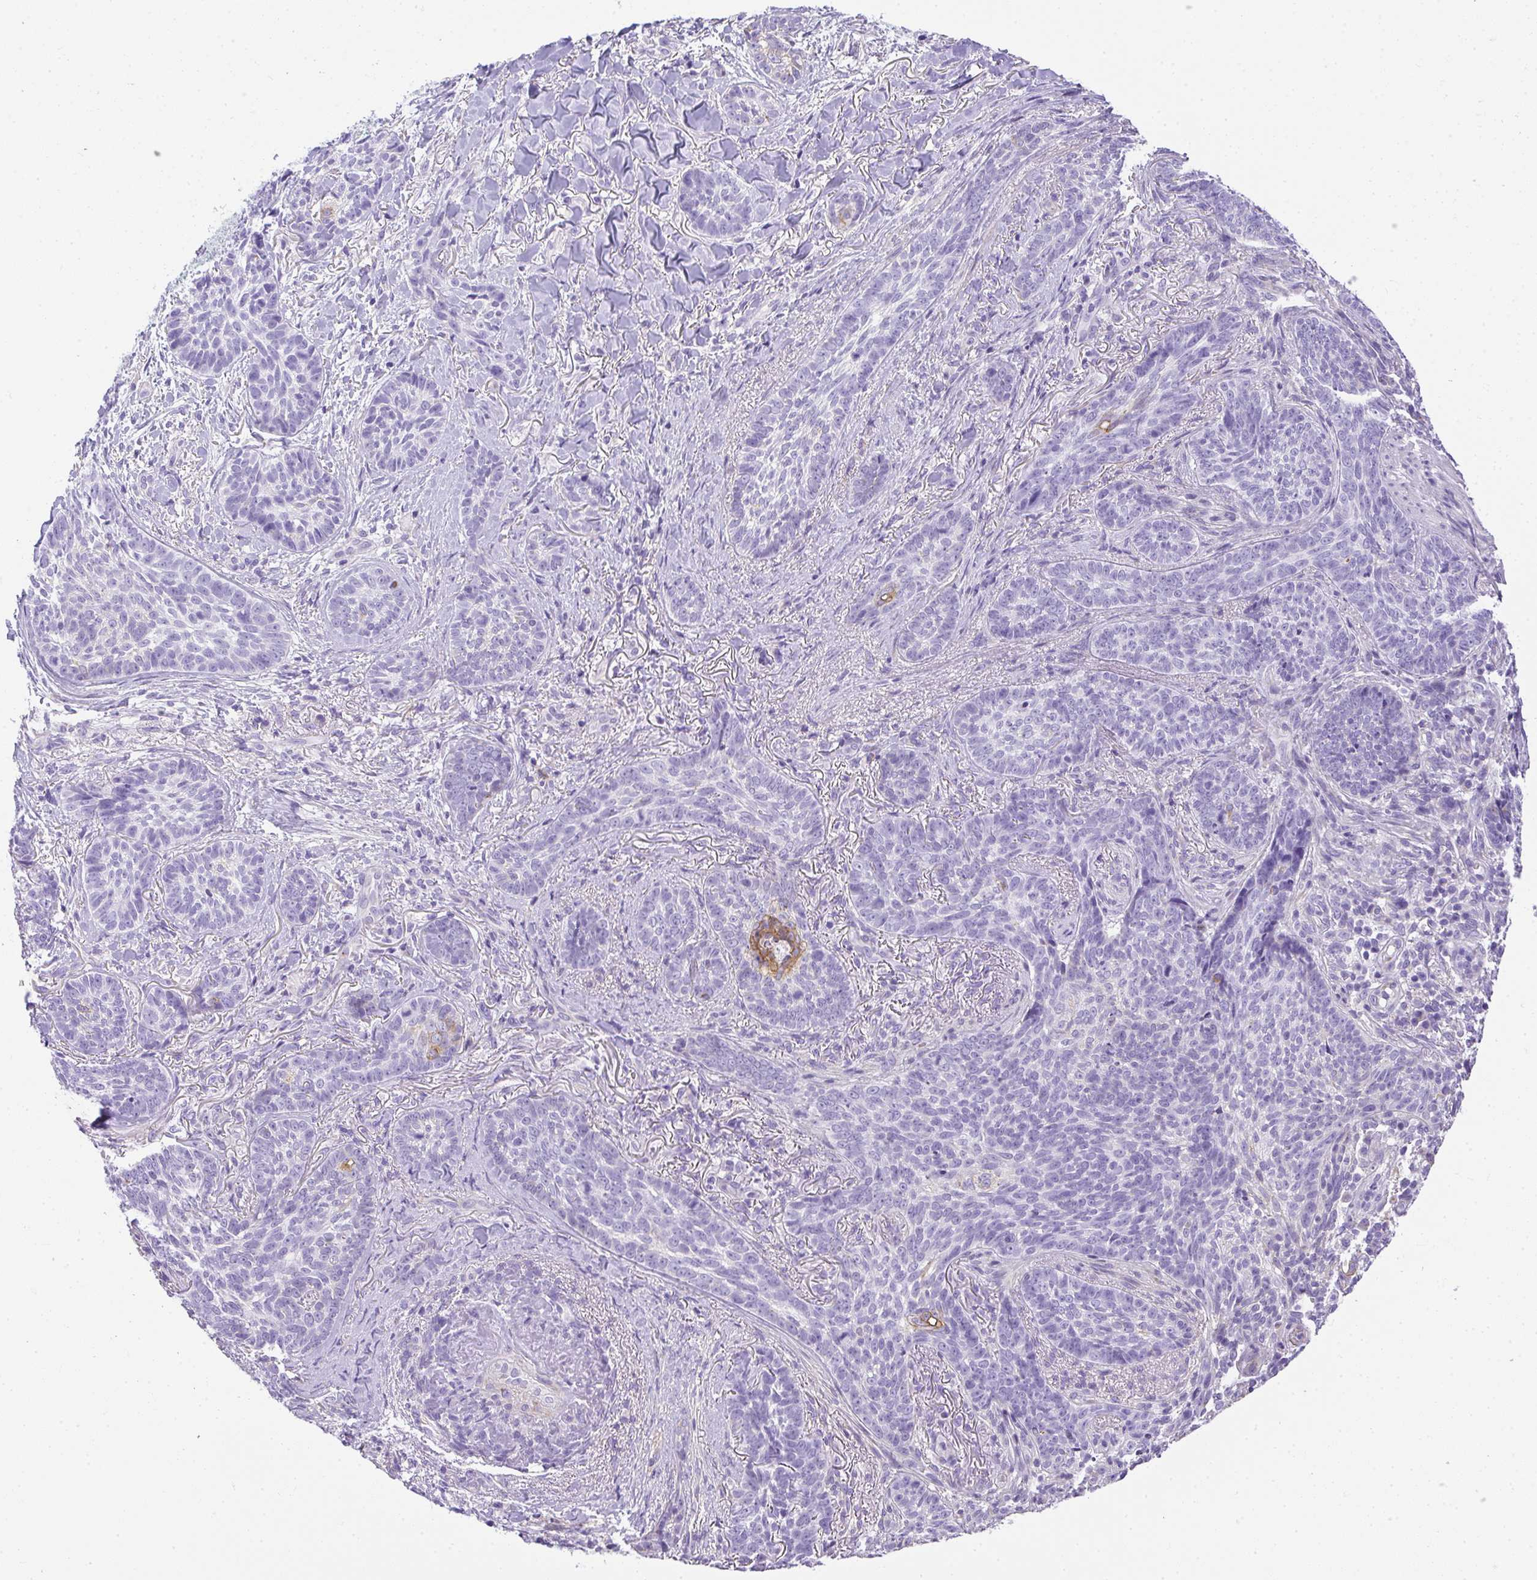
{"staining": {"intensity": "negative", "quantity": "none", "location": "none"}, "tissue": "skin cancer", "cell_type": "Tumor cells", "image_type": "cancer", "snomed": [{"axis": "morphology", "description": "Basal cell carcinoma"}, {"axis": "topography", "description": "Skin"}, {"axis": "topography", "description": "Skin of face"}], "caption": "IHC of skin basal cell carcinoma exhibits no staining in tumor cells.", "gene": "PLPPR3", "patient": {"sex": "male", "age": 88}}